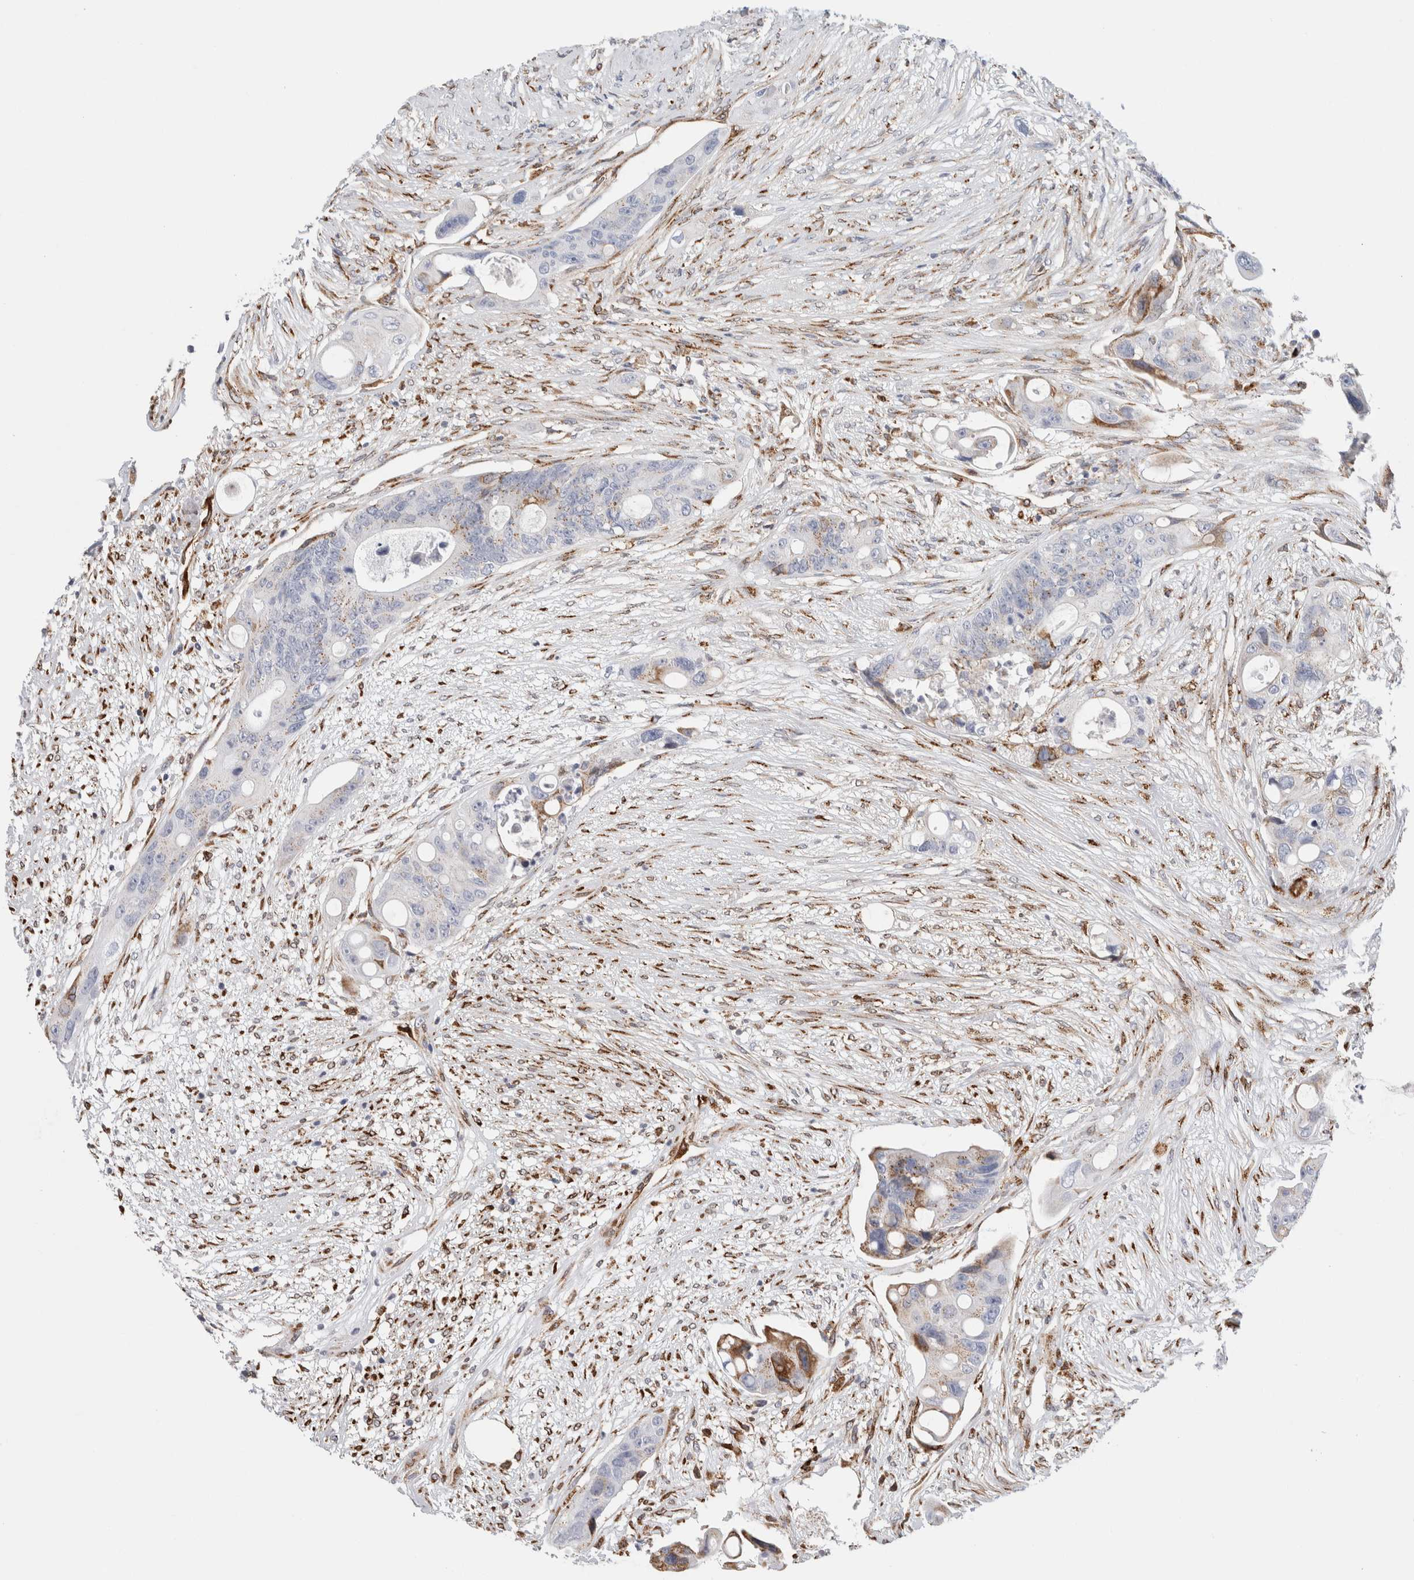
{"staining": {"intensity": "moderate", "quantity": "<25%", "location": "cytoplasmic/membranous"}, "tissue": "colorectal cancer", "cell_type": "Tumor cells", "image_type": "cancer", "snomed": [{"axis": "morphology", "description": "Adenocarcinoma, NOS"}, {"axis": "topography", "description": "Colon"}], "caption": "Immunohistochemical staining of human colorectal cancer (adenocarcinoma) exhibits moderate cytoplasmic/membranous protein expression in about <25% of tumor cells. Using DAB (brown) and hematoxylin (blue) stains, captured at high magnification using brightfield microscopy.", "gene": "MCFD2", "patient": {"sex": "female", "age": 57}}